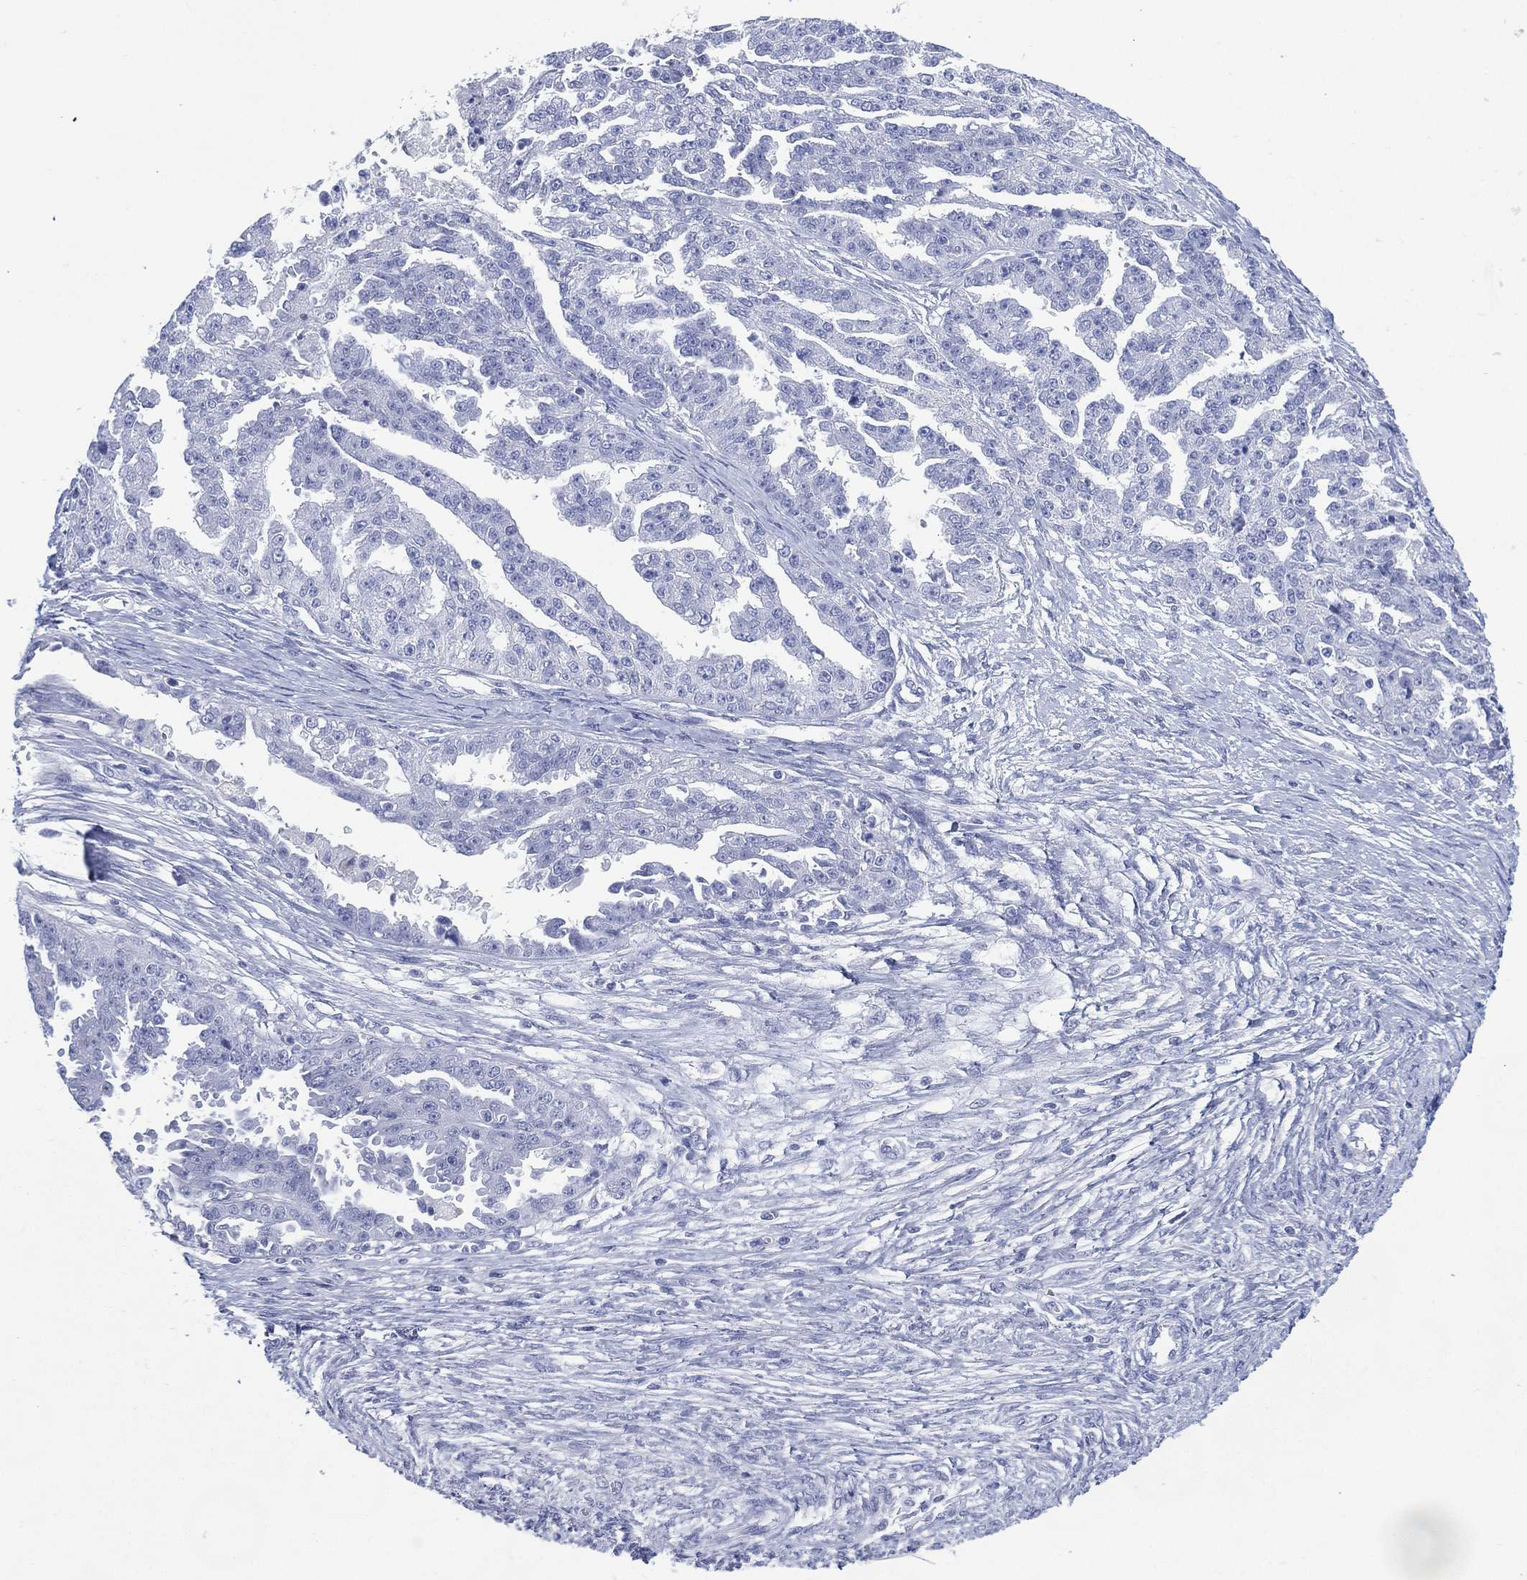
{"staining": {"intensity": "negative", "quantity": "none", "location": "none"}, "tissue": "ovarian cancer", "cell_type": "Tumor cells", "image_type": "cancer", "snomed": [{"axis": "morphology", "description": "Cystadenocarcinoma, serous, NOS"}, {"axis": "topography", "description": "Ovary"}], "caption": "There is no significant positivity in tumor cells of serous cystadenocarcinoma (ovarian). Nuclei are stained in blue.", "gene": "TMEM247", "patient": {"sex": "female", "age": 58}}